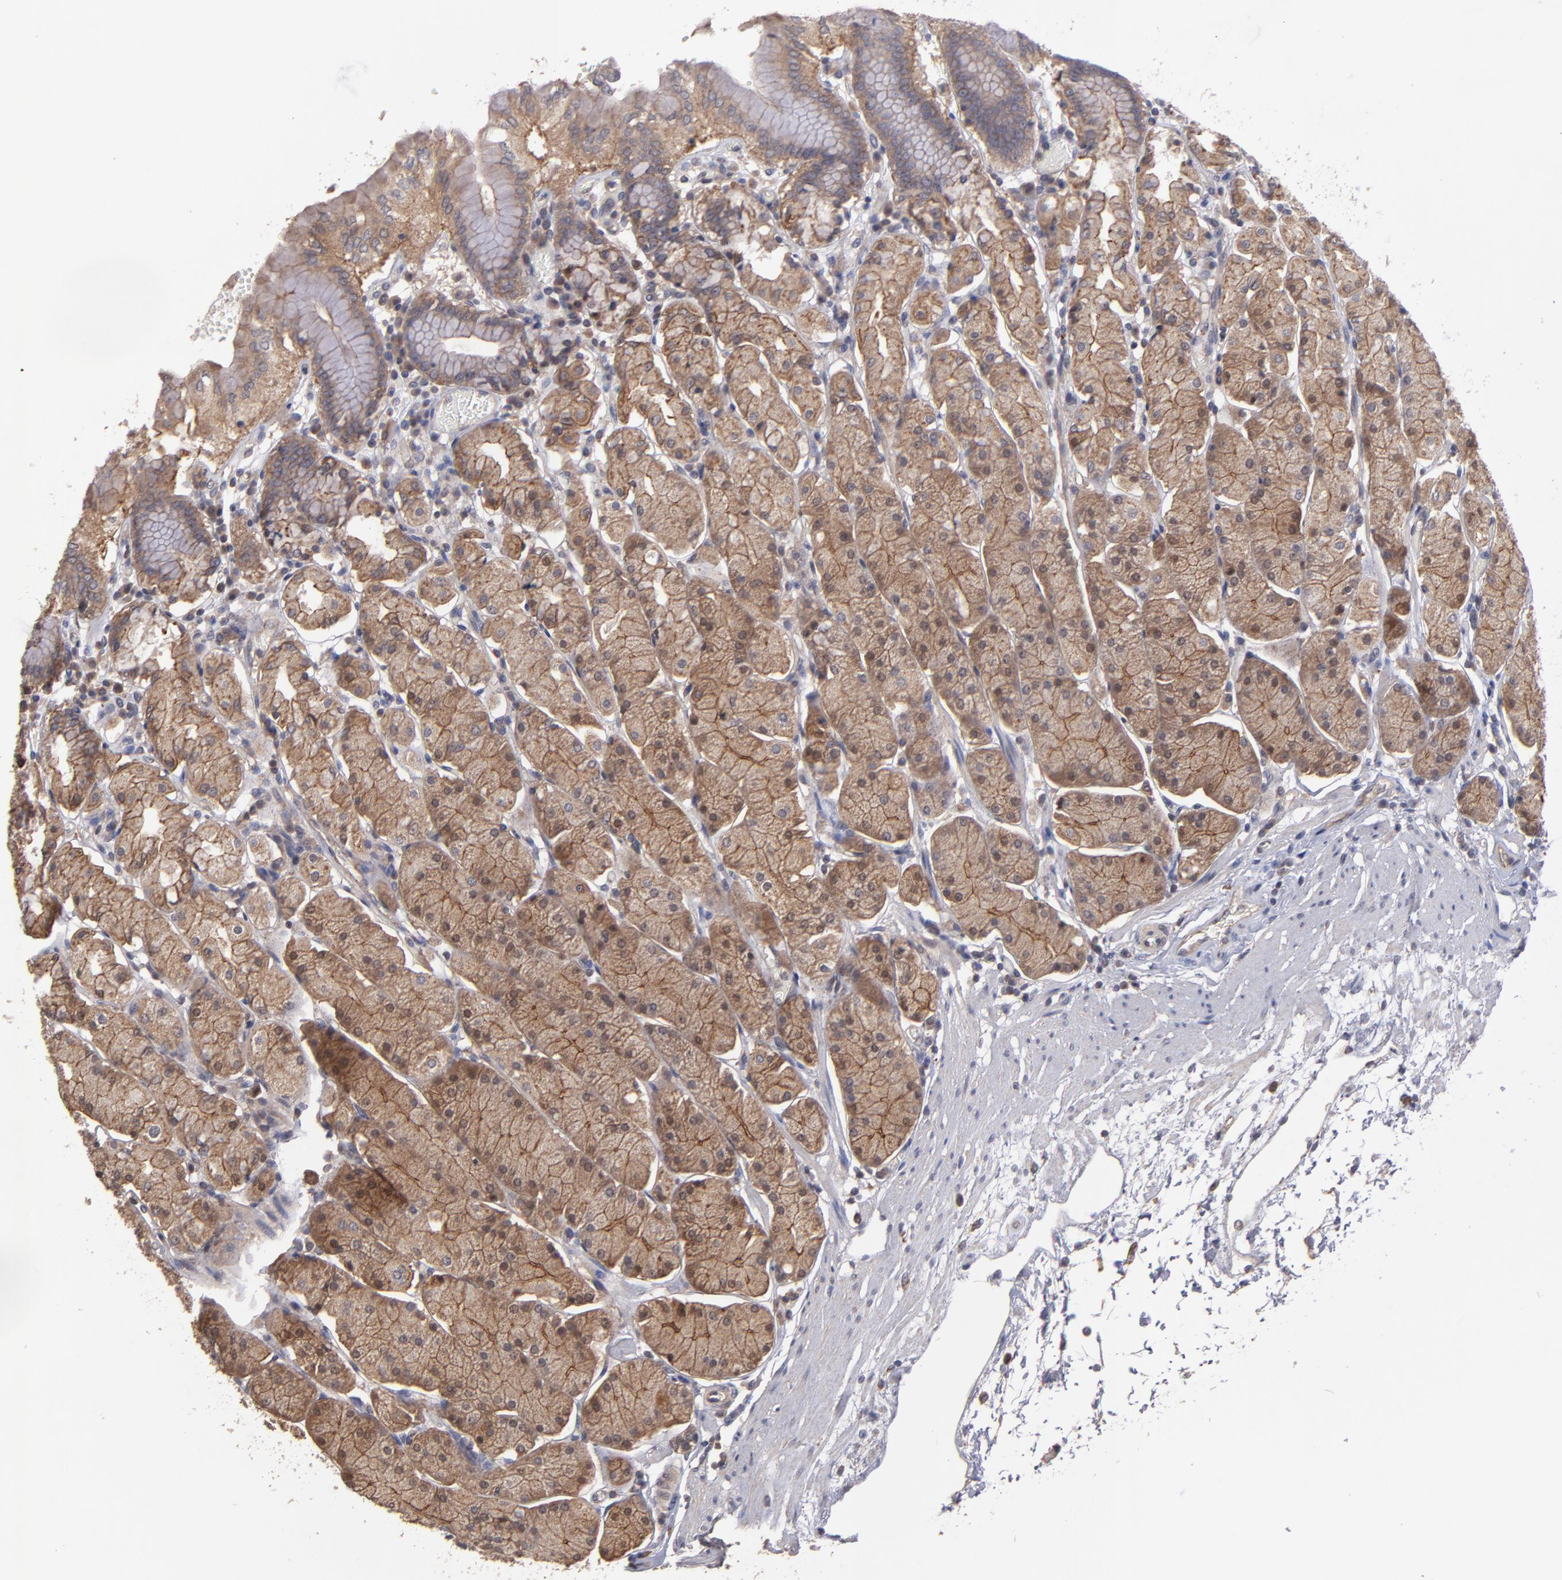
{"staining": {"intensity": "strong", "quantity": "25%-75%", "location": "cytoplasmic/membranous"}, "tissue": "stomach", "cell_type": "Glandular cells", "image_type": "normal", "snomed": [{"axis": "morphology", "description": "Normal tissue, NOS"}, {"axis": "topography", "description": "Stomach, upper"}, {"axis": "topography", "description": "Stomach"}], "caption": "A brown stain shows strong cytoplasmic/membranous positivity of a protein in glandular cells of normal human stomach. The staining was performed using DAB (3,3'-diaminobenzidine), with brown indicating positive protein expression. Nuclei are stained blue with hematoxylin.", "gene": "CTSO", "patient": {"sex": "male", "age": 76}}